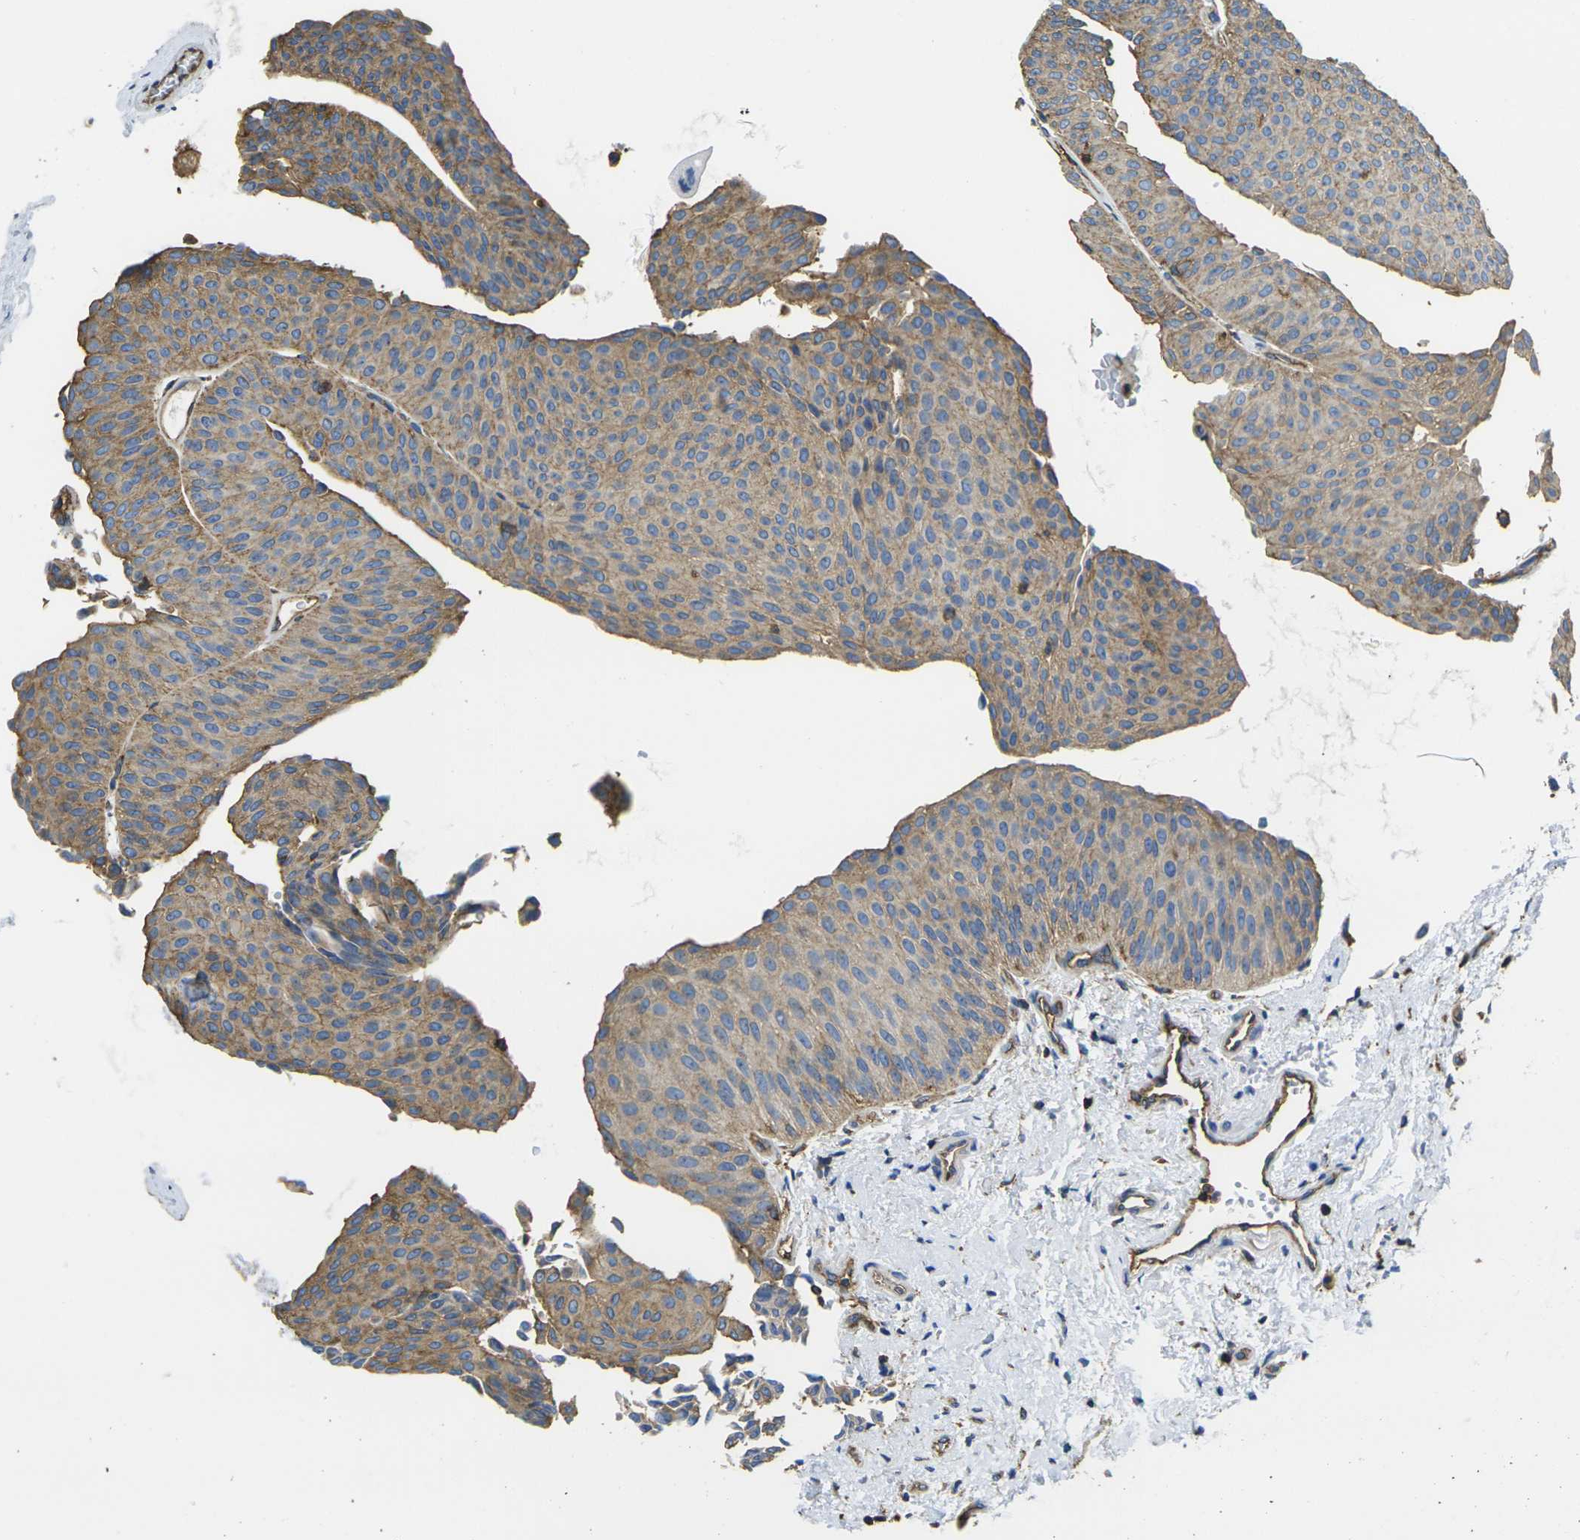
{"staining": {"intensity": "moderate", "quantity": ">75%", "location": "cytoplasmic/membranous"}, "tissue": "urothelial cancer", "cell_type": "Tumor cells", "image_type": "cancer", "snomed": [{"axis": "morphology", "description": "Urothelial carcinoma, Low grade"}, {"axis": "topography", "description": "Urinary bladder"}], "caption": "IHC of urothelial cancer exhibits medium levels of moderate cytoplasmic/membranous staining in about >75% of tumor cells.", "gene": "FAM110D", "patient": {"sex": "female", "age": 60}}